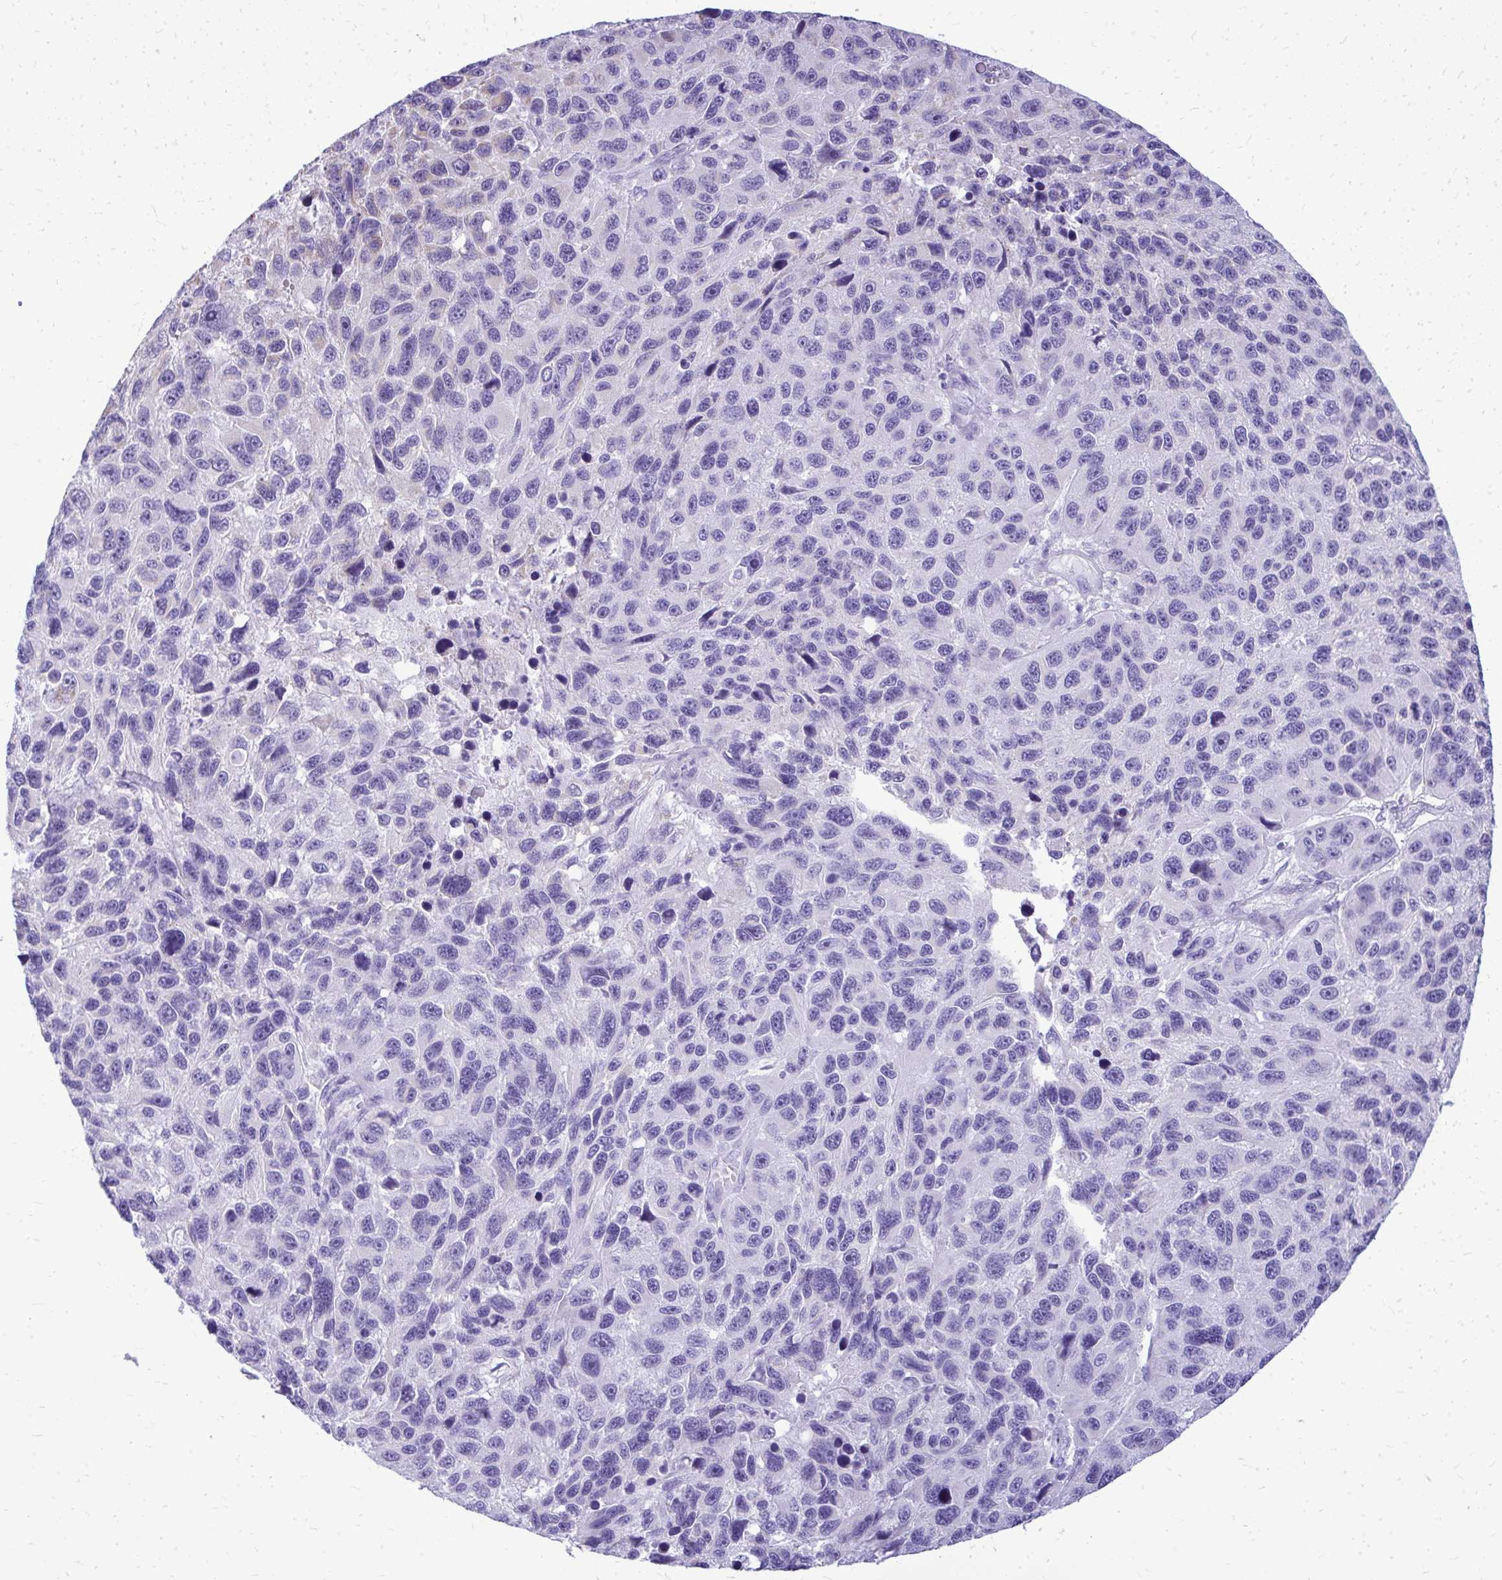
{"staining": {"intensity": "negative", "quantity": "none", "location": "none"}, "tissue": "melanoma", "cell_type": "Tumor cells", "image_type": "cancer", "snomed": [{"axis": "morphology", "description": "Malignant melanoma, NOS"}, {"axis": "topography", "description": "Skin"}], "caption": "Immunohistochemical staining of melanoma reveals no significant staining in tumor cells. The staining was performed using DAB to visualize the protein expression in brown, while the nuclei were stained in blue with hematoxylin (Magnification: 20x).", "gene": "RALYL", "patient": {"sex": "male", "age": 53}}